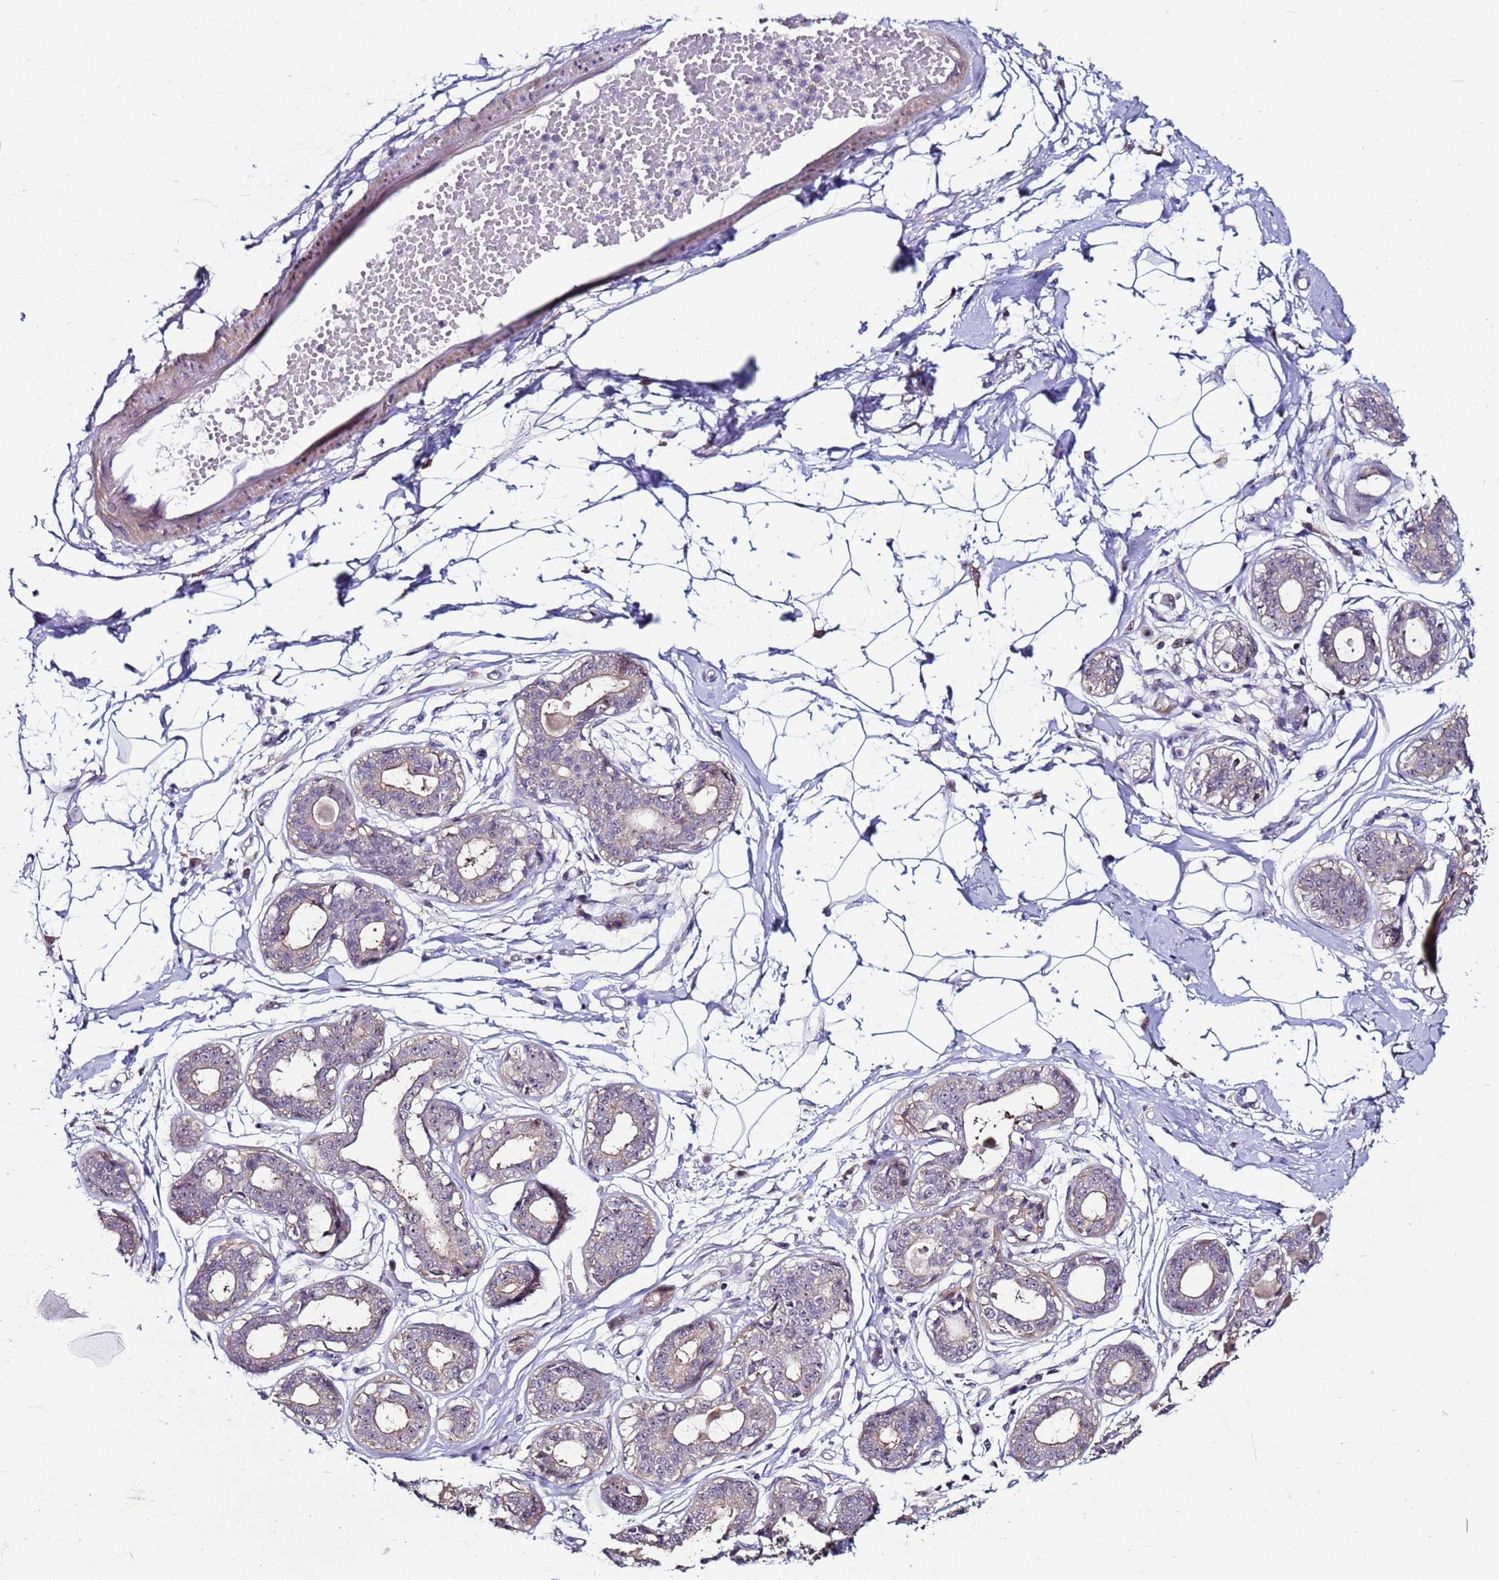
{"staining": {"intensity": "negative", "quantity": "none", "location": "none"}, "tissue": "breast", "cell_type": "Adipocytes", "image_type": "normal", "snomed": [{"axis": "morphology", "description": "Normal tissue, NOS"}, {"axis": "topography", "description": "Breast"}], "caption": "DAB (3,3'-diaminobenzidine) immunohistochemical staining of unremarkable human breast exhibits no significant positivity in adipocytes. (IHC, brightfield microscopy, high magnification).", "gene": "KRI1", "patient": {"sex": "female", "age": 45}}